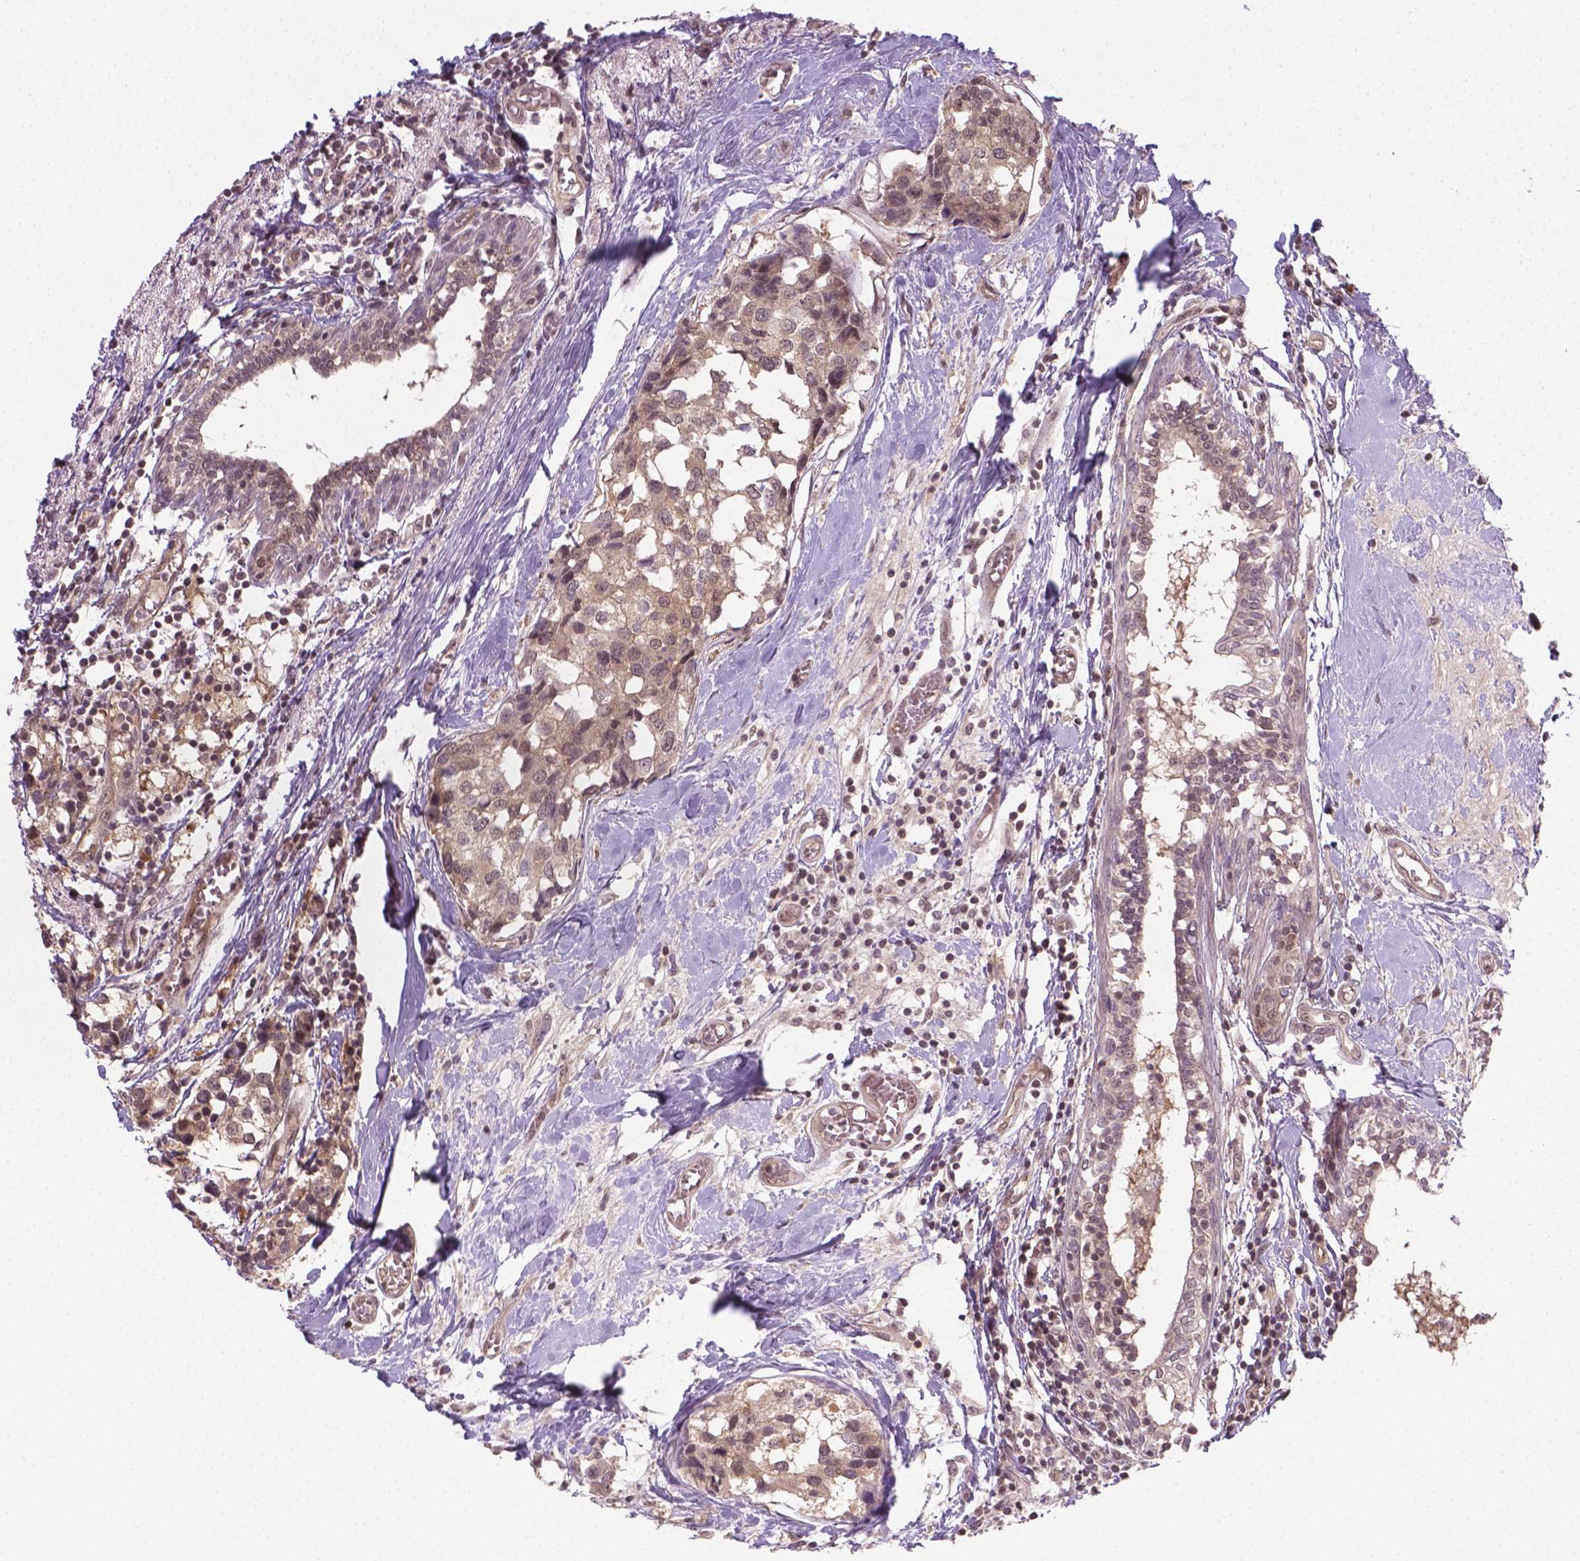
{"staining": {"intensity": "weak", "quantity": ">75%", "location": "cytoplasmic/membranous,nuclear"}, "tissue": "breast cancer", "cell_type": "Tumor cells", "image_type": "cancer", "snomed": [{"axis": "morphology", "description": "Lobular carcinoma"}, {"axis": "topography", "description": "Breast"}], "caption": "Protein staining of breast lobular carcinoma tissue shows weak cytoplasmic/membranous and nuclear staining in approximately >75% of tumor cells. The protein of interest is shown in brown color, while the nuclei are stained blue.", "gene": "ANKRD54", "patient": {"sex": "female", "age": 59}}